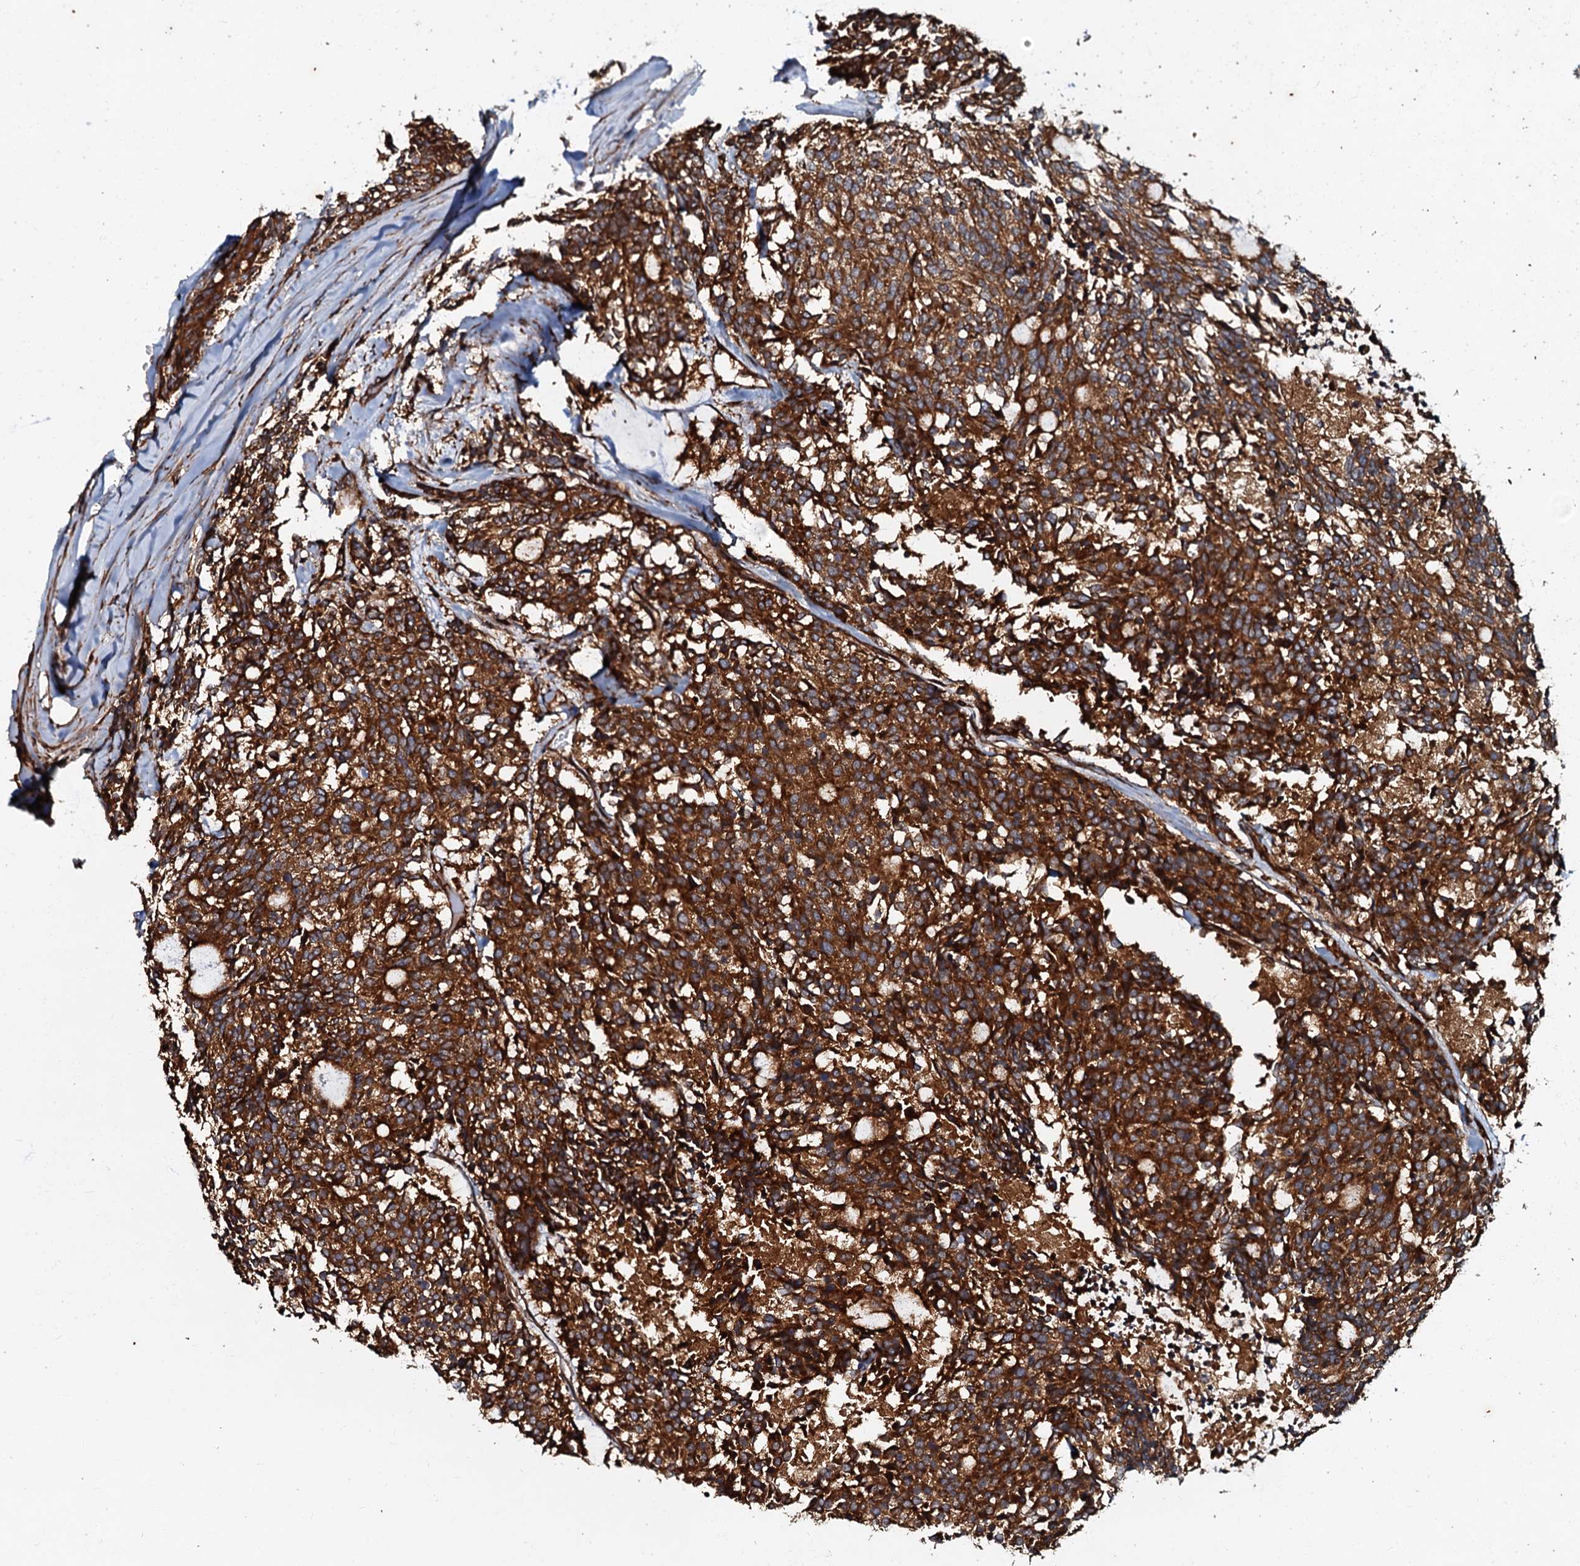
{"staining": {"intensity": "strong", "quantity": ">75%", "location": "cytoplasmic/membranous"}, "tissue": "carcinoid", "cell_type": "Tumor cells", "image_type": "cancer", "snomed": [{"axis": "morphology", "description": "Carcinoid, malignant, NOS"}, {"axis": "topography", "description": "Pancreas"}], "caption": "The image exhibits staining of carcinoid (malignant), revealing strong cytoplasmic/membranous protein expression (brown color) within tumor cells. (Stains: DAB (3,3'-diaminobenzidine) in brown, nuclei in blue, Microscopy: brightfield microscopy at high magnification).", "gene": "BLOC1S6", "patient": {"sex": "female", "age": 54}}